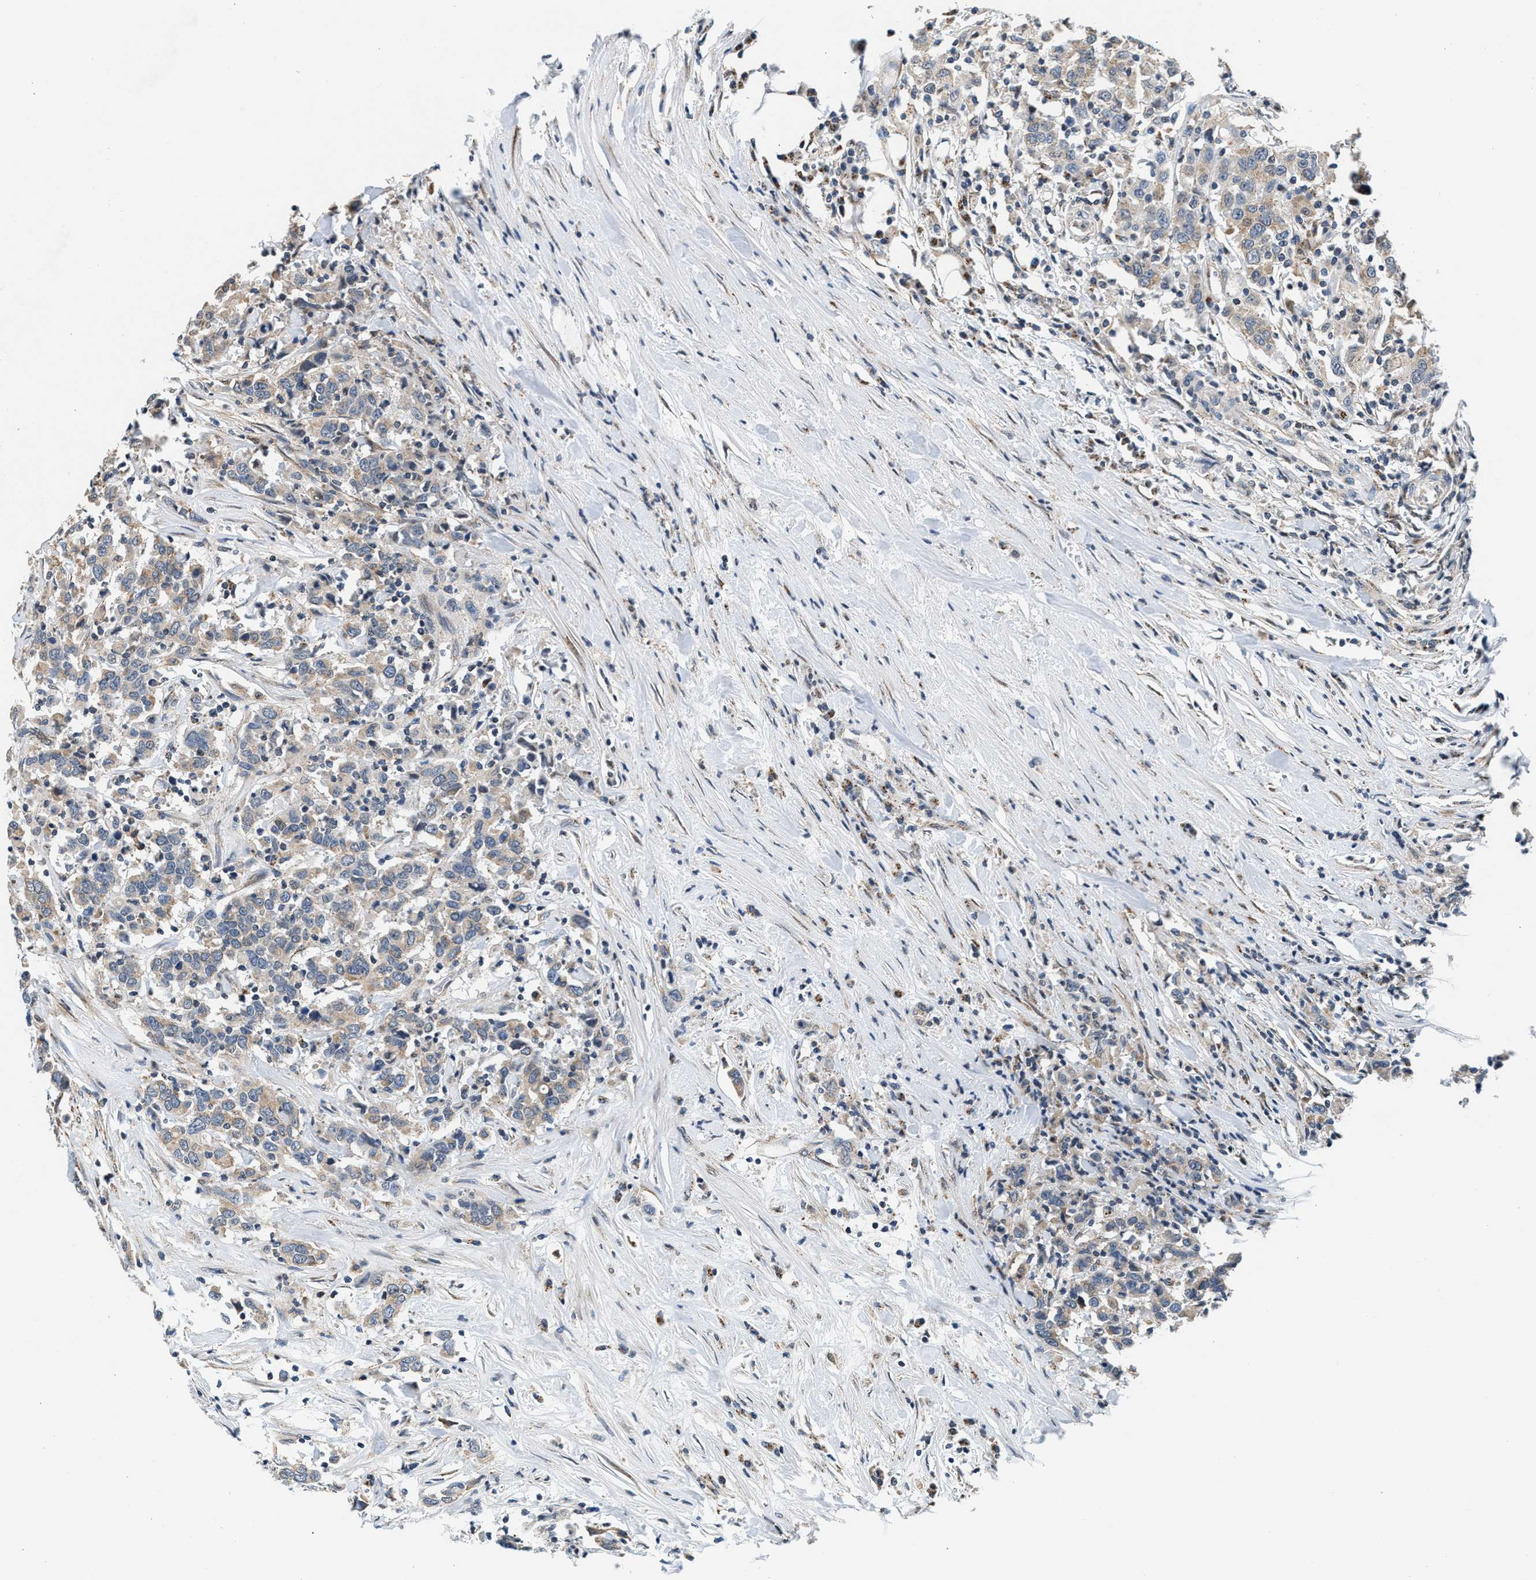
{"staining": {"intensity": "negative", "quantity": "none", "location": "none"}, "tissue": "urothelial cancer", "cell_type": "Tumor cells", "image_type": "cancer", "snomed": [{"axis": "morphology", "description": "Urothelial carcinoma, High grade"}, {"axis": "topography", "description": "Urinary bladder"}], "caption": "DAB (3,3'-diaminobenzidine) immunohistochemical staining of urothelial cancer displays no significant positivity in tumor cells. (DAB immunohistochemistry, high magnification).", "gene": "KCNMB2", "patient": {"sex": "male", "age": 61}}